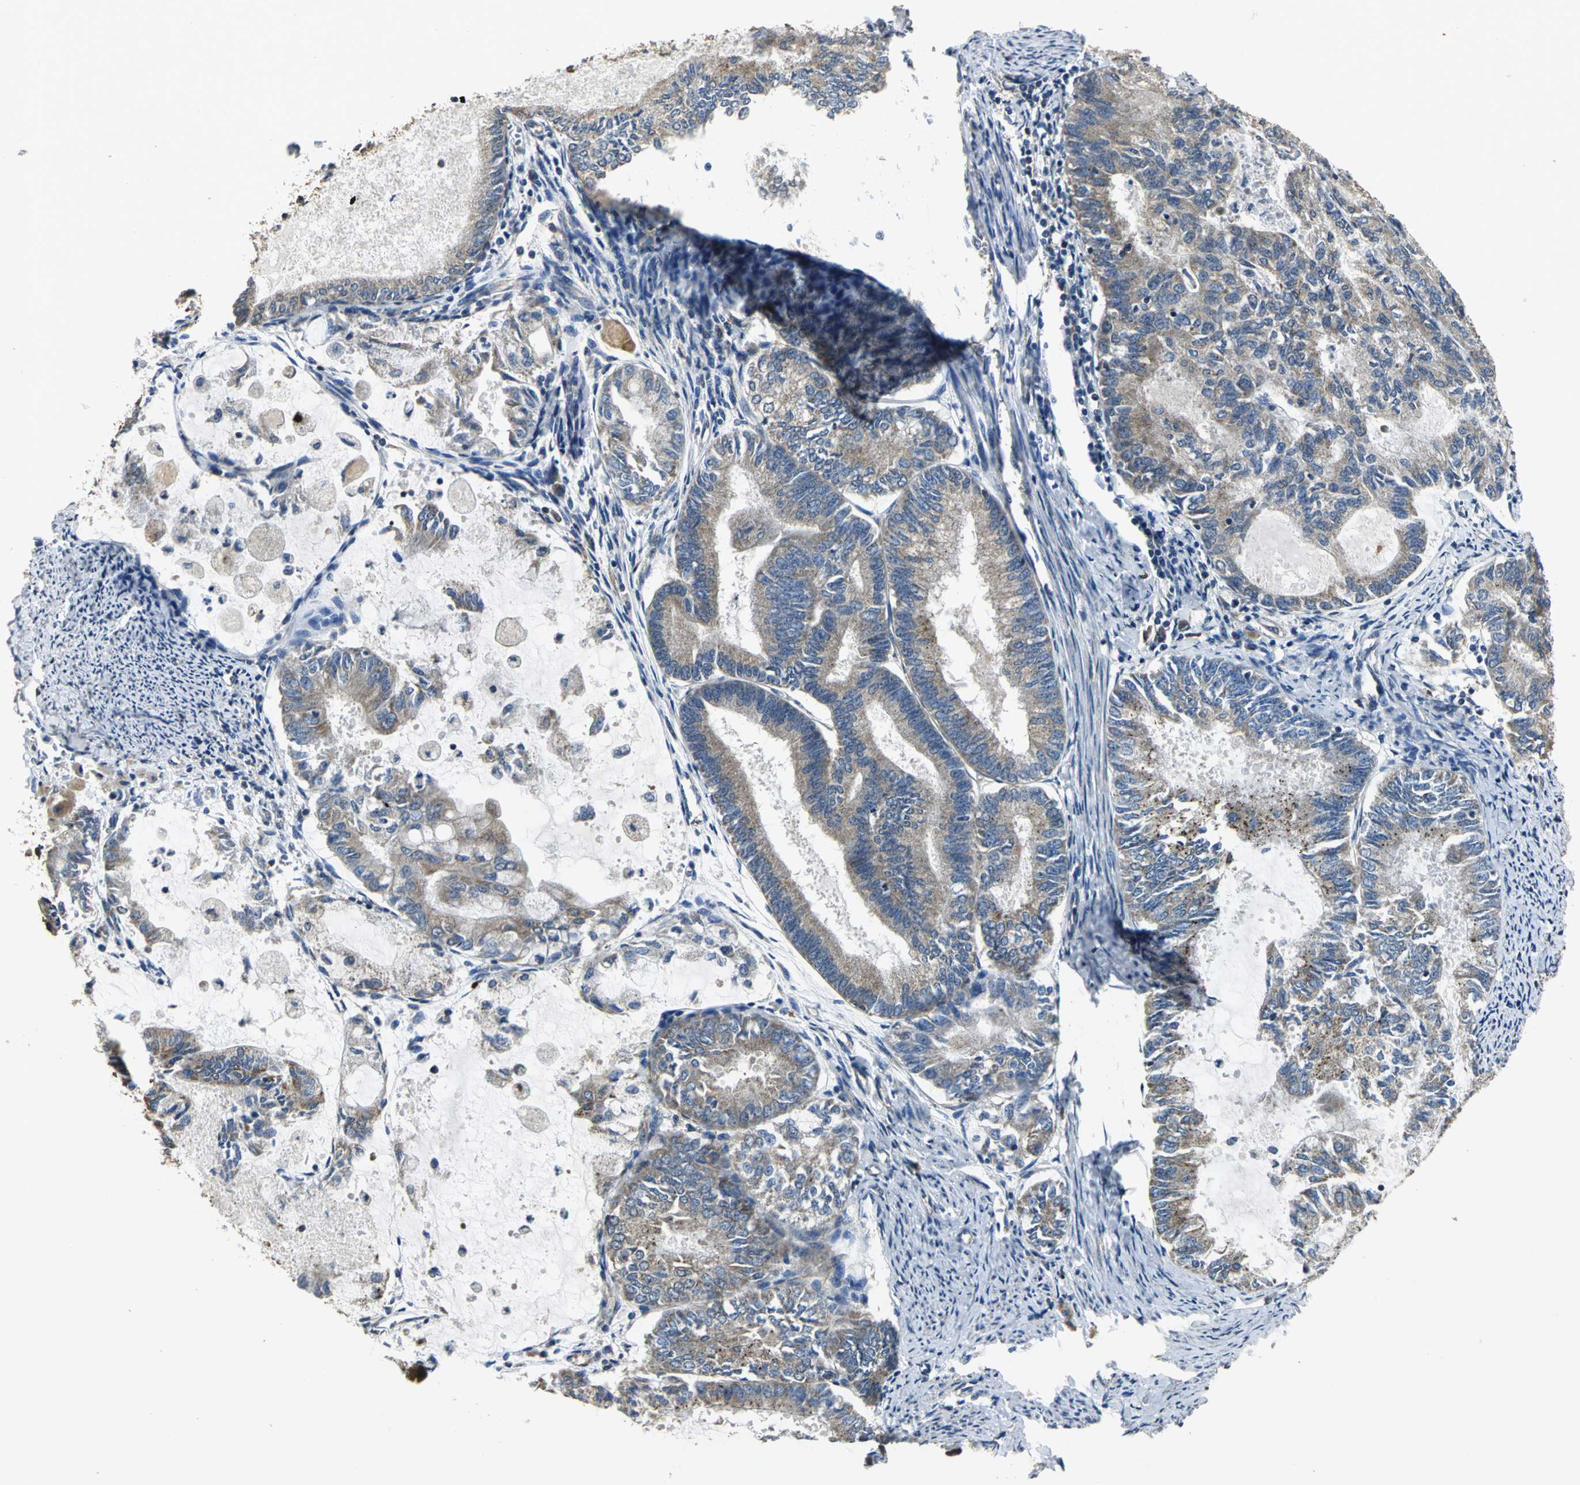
{"staining": {"intensity": "moderate", "quantity": ">75%", "location": "cytoplasmic/membranous"}, "tissue": "endometrial cancer", "cell_type": "Tumor cells", "image_type": "cancer", "snomed": [{"axis": "morphology", "description": "Adenocarcinoma, NOS"}, {"axis": "topography", "description": "Endometrium"}], "caption": "Adenocarcinoma (endometrial) was stained to show a protein in brown. There is medium levels of moderate cytoplasmic/membranous expression in approximately >75% of tumor cells.", "gene": "IRF3", "patient": {"sex": "female", "age": 86}}